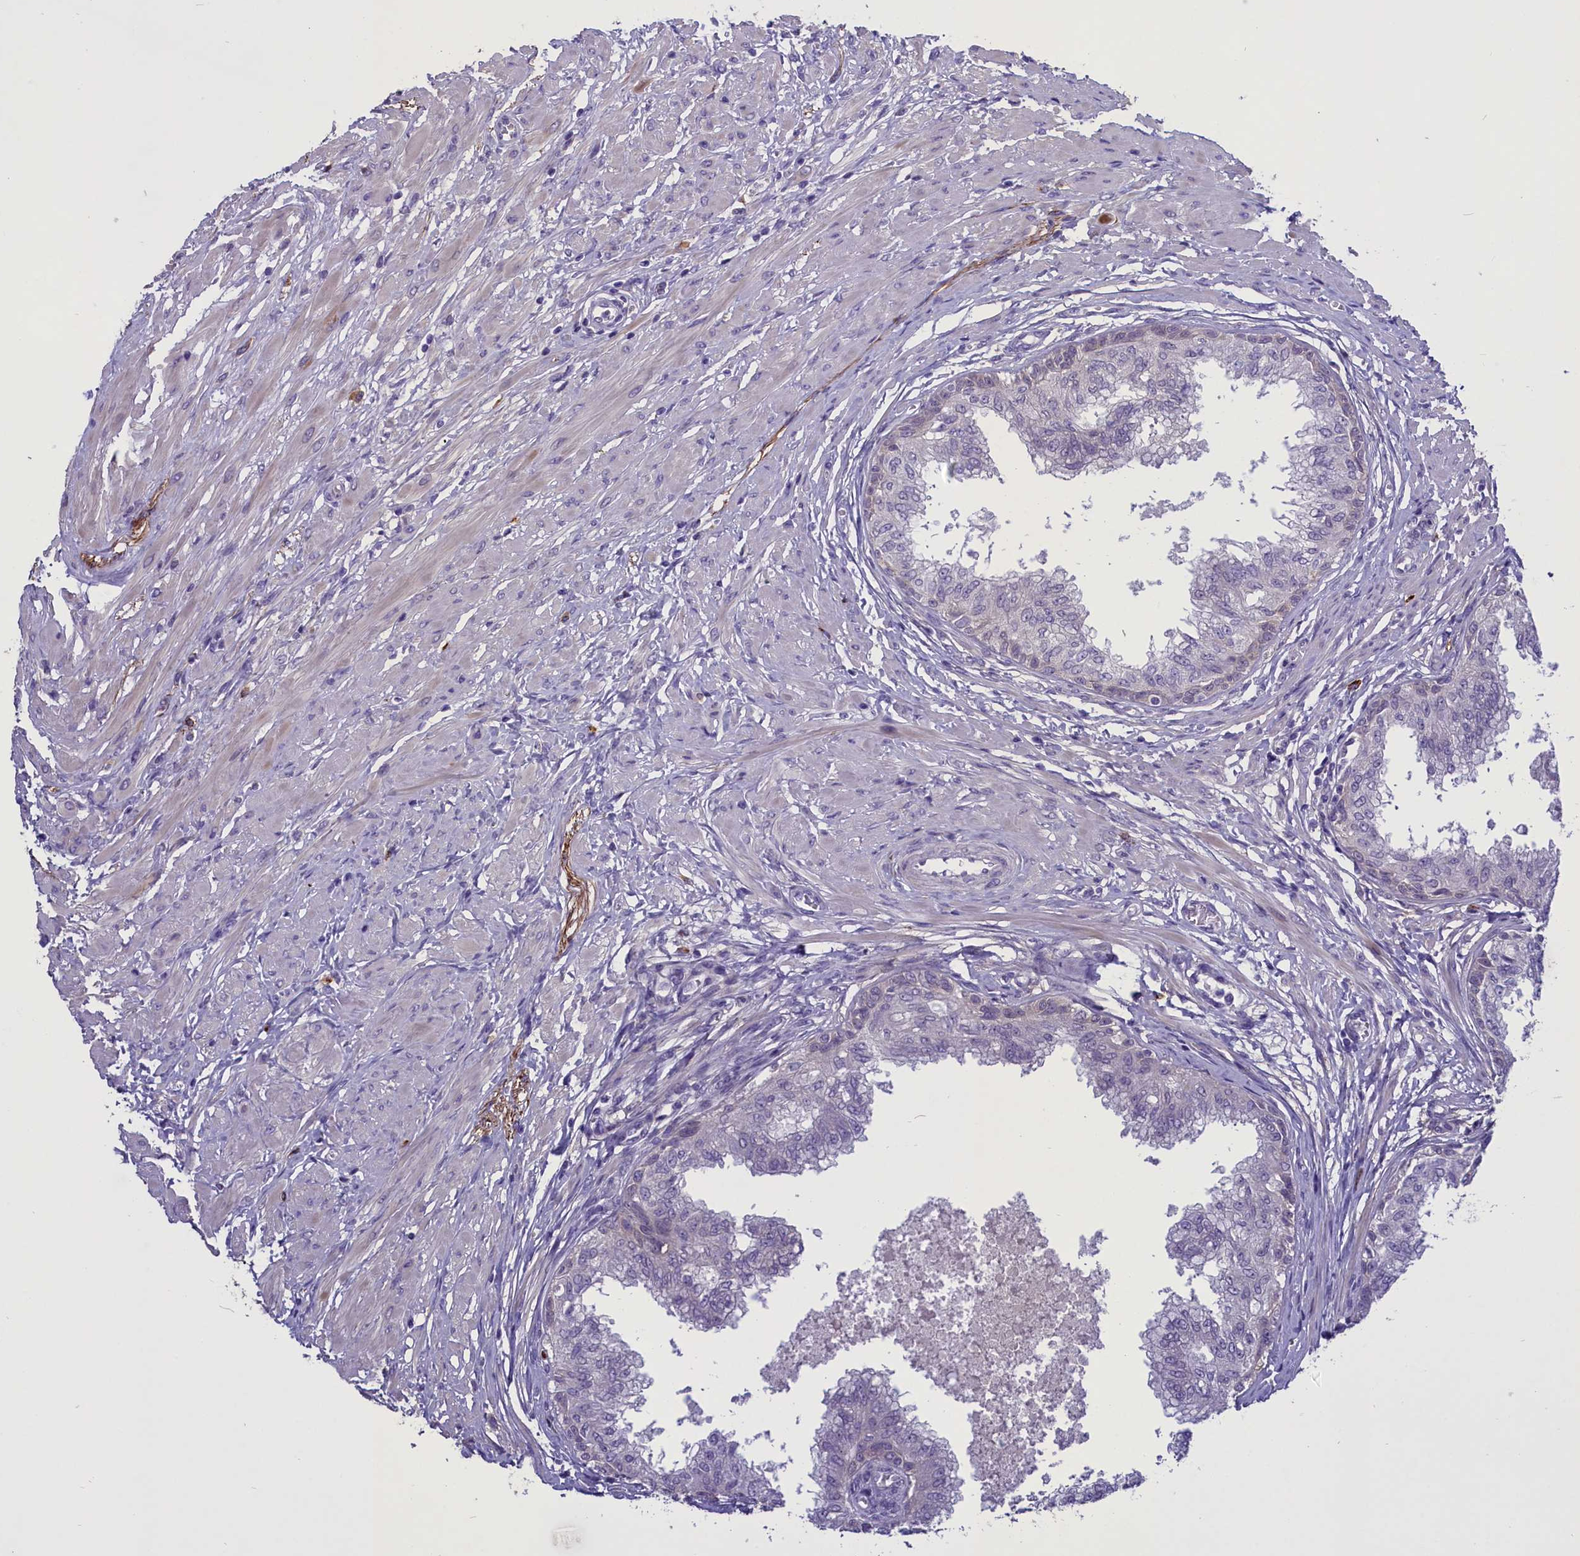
{"staining": {"intensity": "negative", "quantity": "none", "location": "none"}, "tissue": "prostate", "cell_type": "Glandular cells", "image_type": "normal", "snomed": [{"axis": "morphology", "description": "Normal tissue, NOS"}, {"axis": "topography", "description": "Prostate"}, {"axis": "topography", "description": "Seminal veicle"}], "caption": "Human prostate stained for a protein using immunohistochemistry shows no expression in glandular cells.", "gene": "ENPP6", "patient": {"sex": "male", "age": 60}}